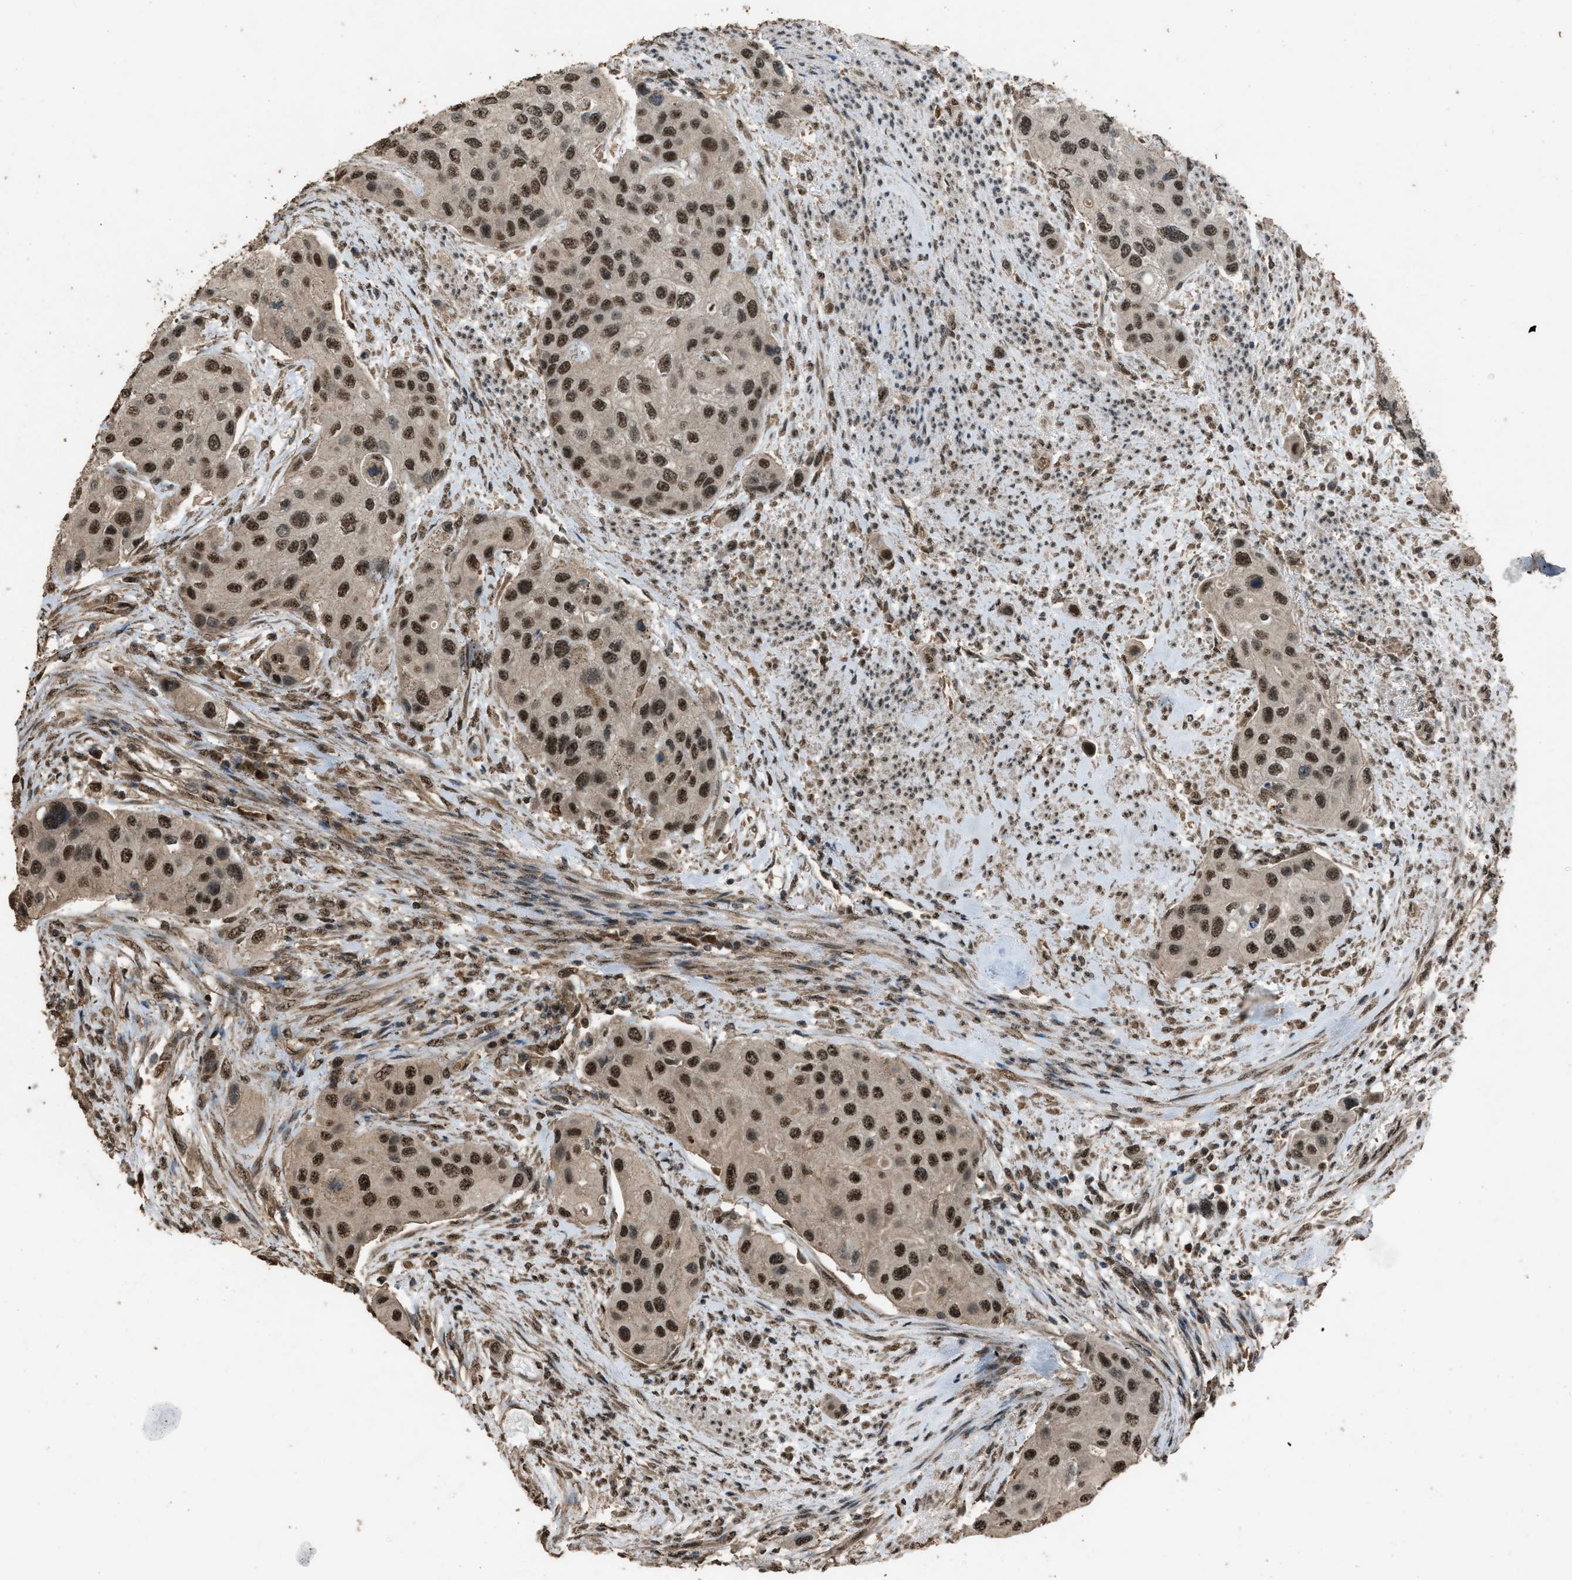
{"staining": {"intensity": "strong", "quantity": ">75%", "location": "nuclear"}, "tissue": "urothelial cancer", "cell_type": "Tumor cells", "image_type": "cancer", "snomed": [{"axis": "morphology", "description": "Urothelial carcinoma, High grade"}, {"axis": "topography", "description": "Urinary bladder"}], "caption": "Protein positivity by IHC reveals strong nuclear positivity in about >75% of tumor cells in urothelial carcinoma (high-grade). The staining was performed using DAB to visualize the protein expression in brown, while the nuclei were stained in blue with hematoxylin (Magnification: 20x).", "gene": "SERTAD2", "patient": {"sex": "female", "age": 56}}